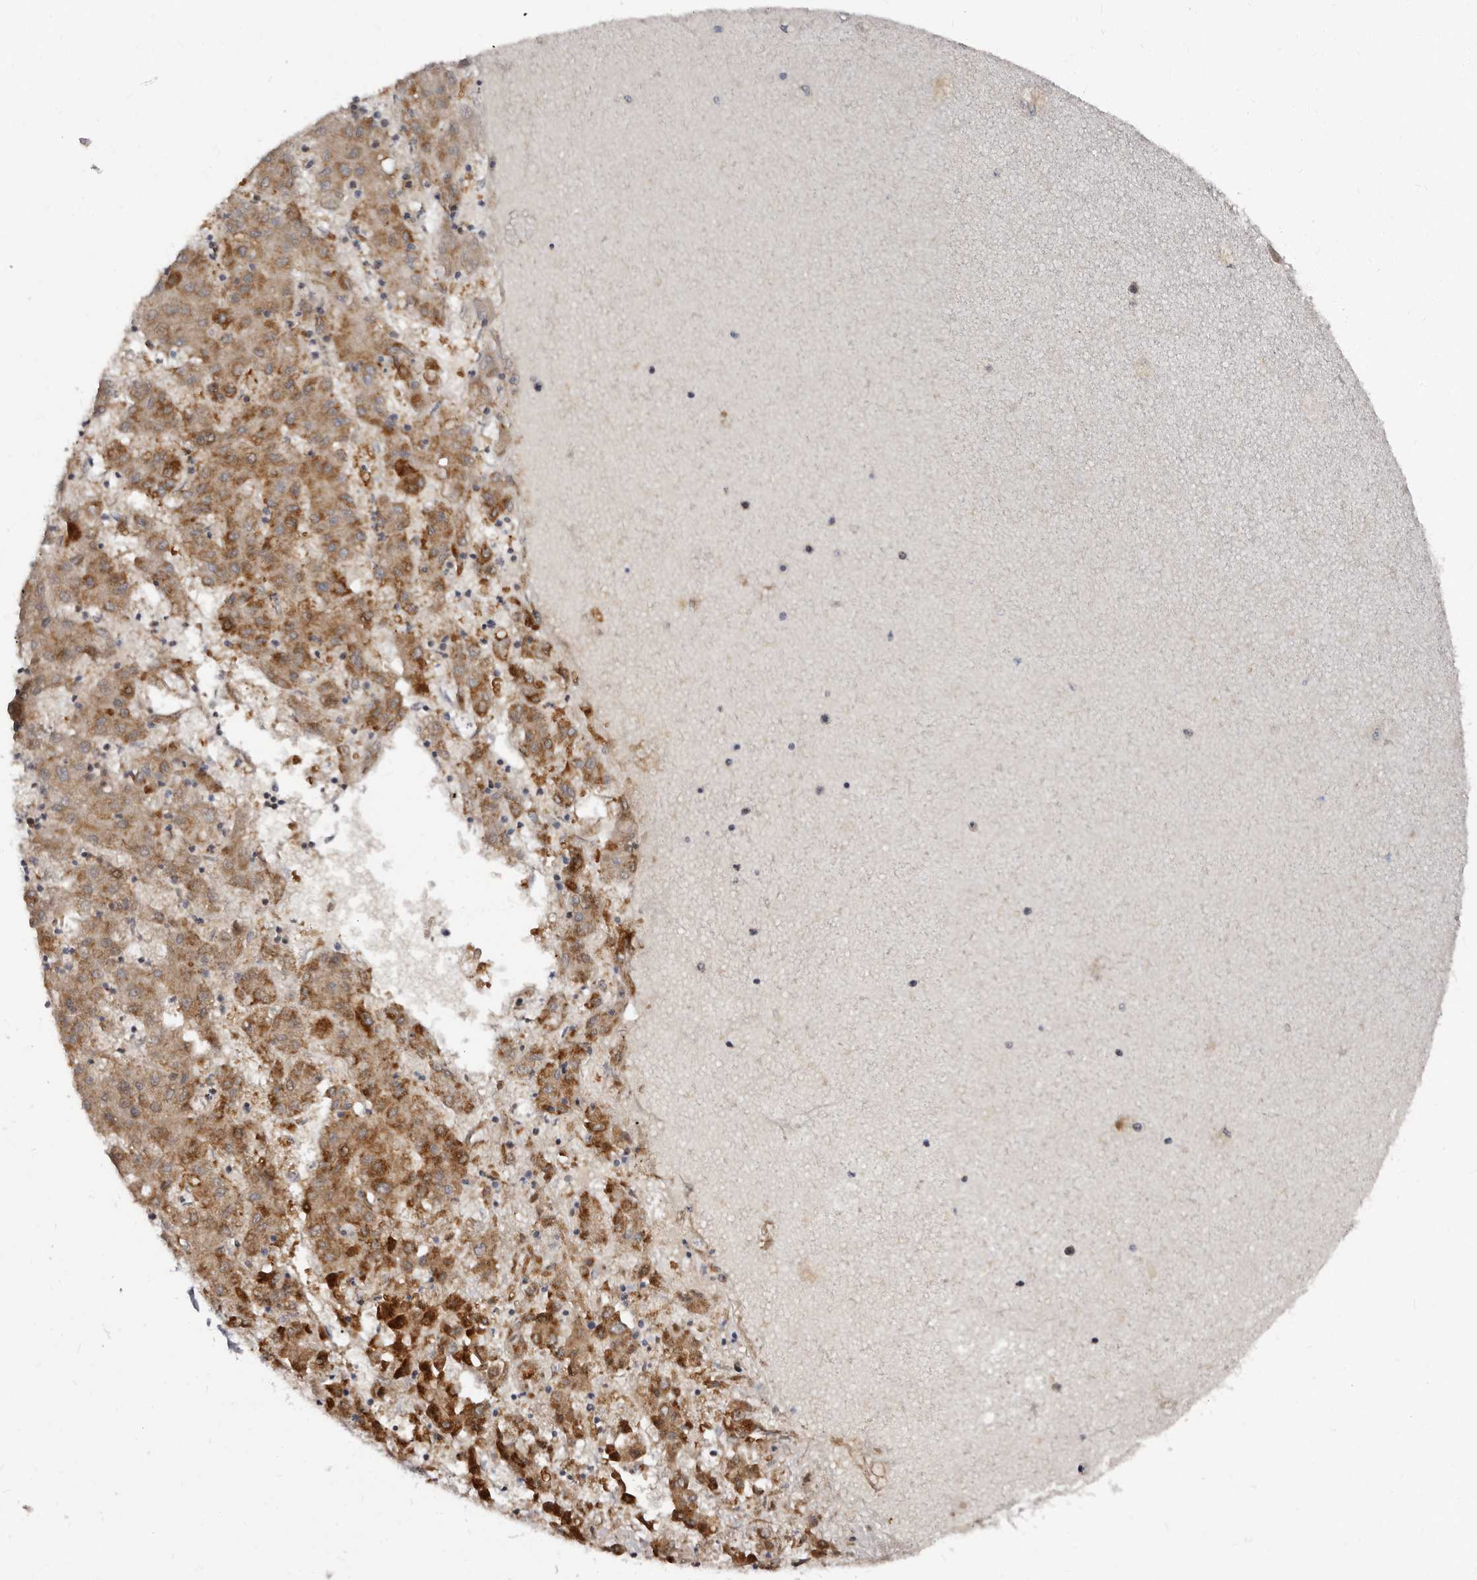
{"staining": {"intensity": "moderate", "quantity": ">75%", "location": "cytoplasmic/membranous"}, "tissue": "liver cancer", "cell_type": "Tumor cells", "image_type": "cancer", "snomed": [{"axis": "morphology", "description": "Carcinoma, Hepatocellular, NOS"}, {"axis": "topography", "description": "Liver"}], "caption": "An immunohistochemistry (IHC) photomicrograph of neoplastic tissue is shown. Protein staining in brown labels moderate cytoplasmic/membranous positivity in hepatocellular carcinoma (liver) within tumor cells. (Brightfield microscopy of DAB IHC at high magnification).", "gene": "PHF20L1", "patient": {"sex": "male", "age": 72}}